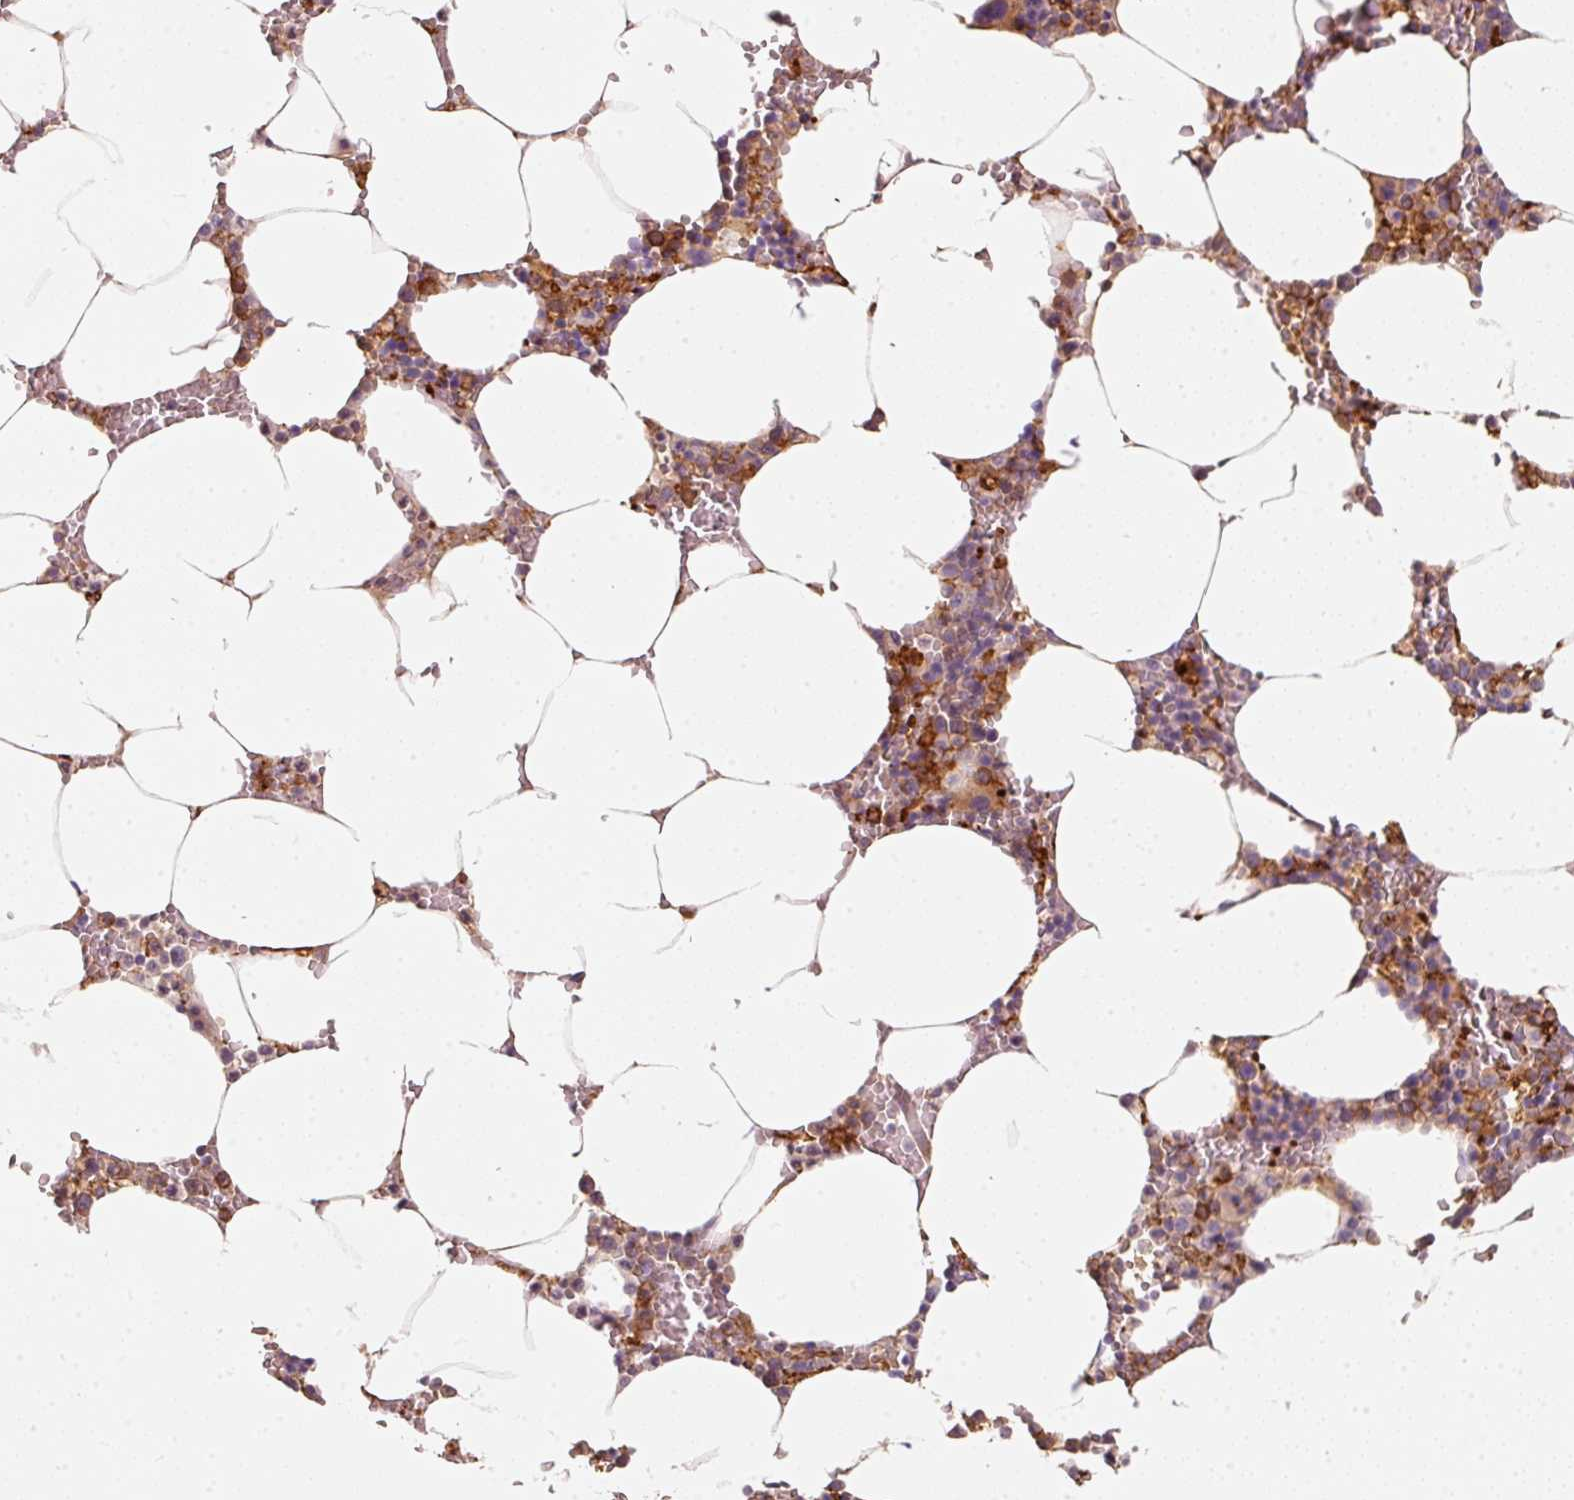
{"staining": {"intensity": "moderate", "quantity": "<25%", "location": "cytoplasmic/membranous"}, "tissue": "bone marrow", "cell_type": "Hematopoietic cells", "image_type": "normal", "snomed": [{"axis": "morphology", "description": "Normal tissue, NOS"}, {"axis": "topography", "description": "Bone marrow"}], "caption": "This is a photomicrograph of immunohistochemistry (IHC) staining of normal bone marrow, which shows moderate expression in the cytoplasmic/membranous of hematopoietic cells.", "gene": "IQGAP2", "patient": {"sex": "male", "age": 70}}